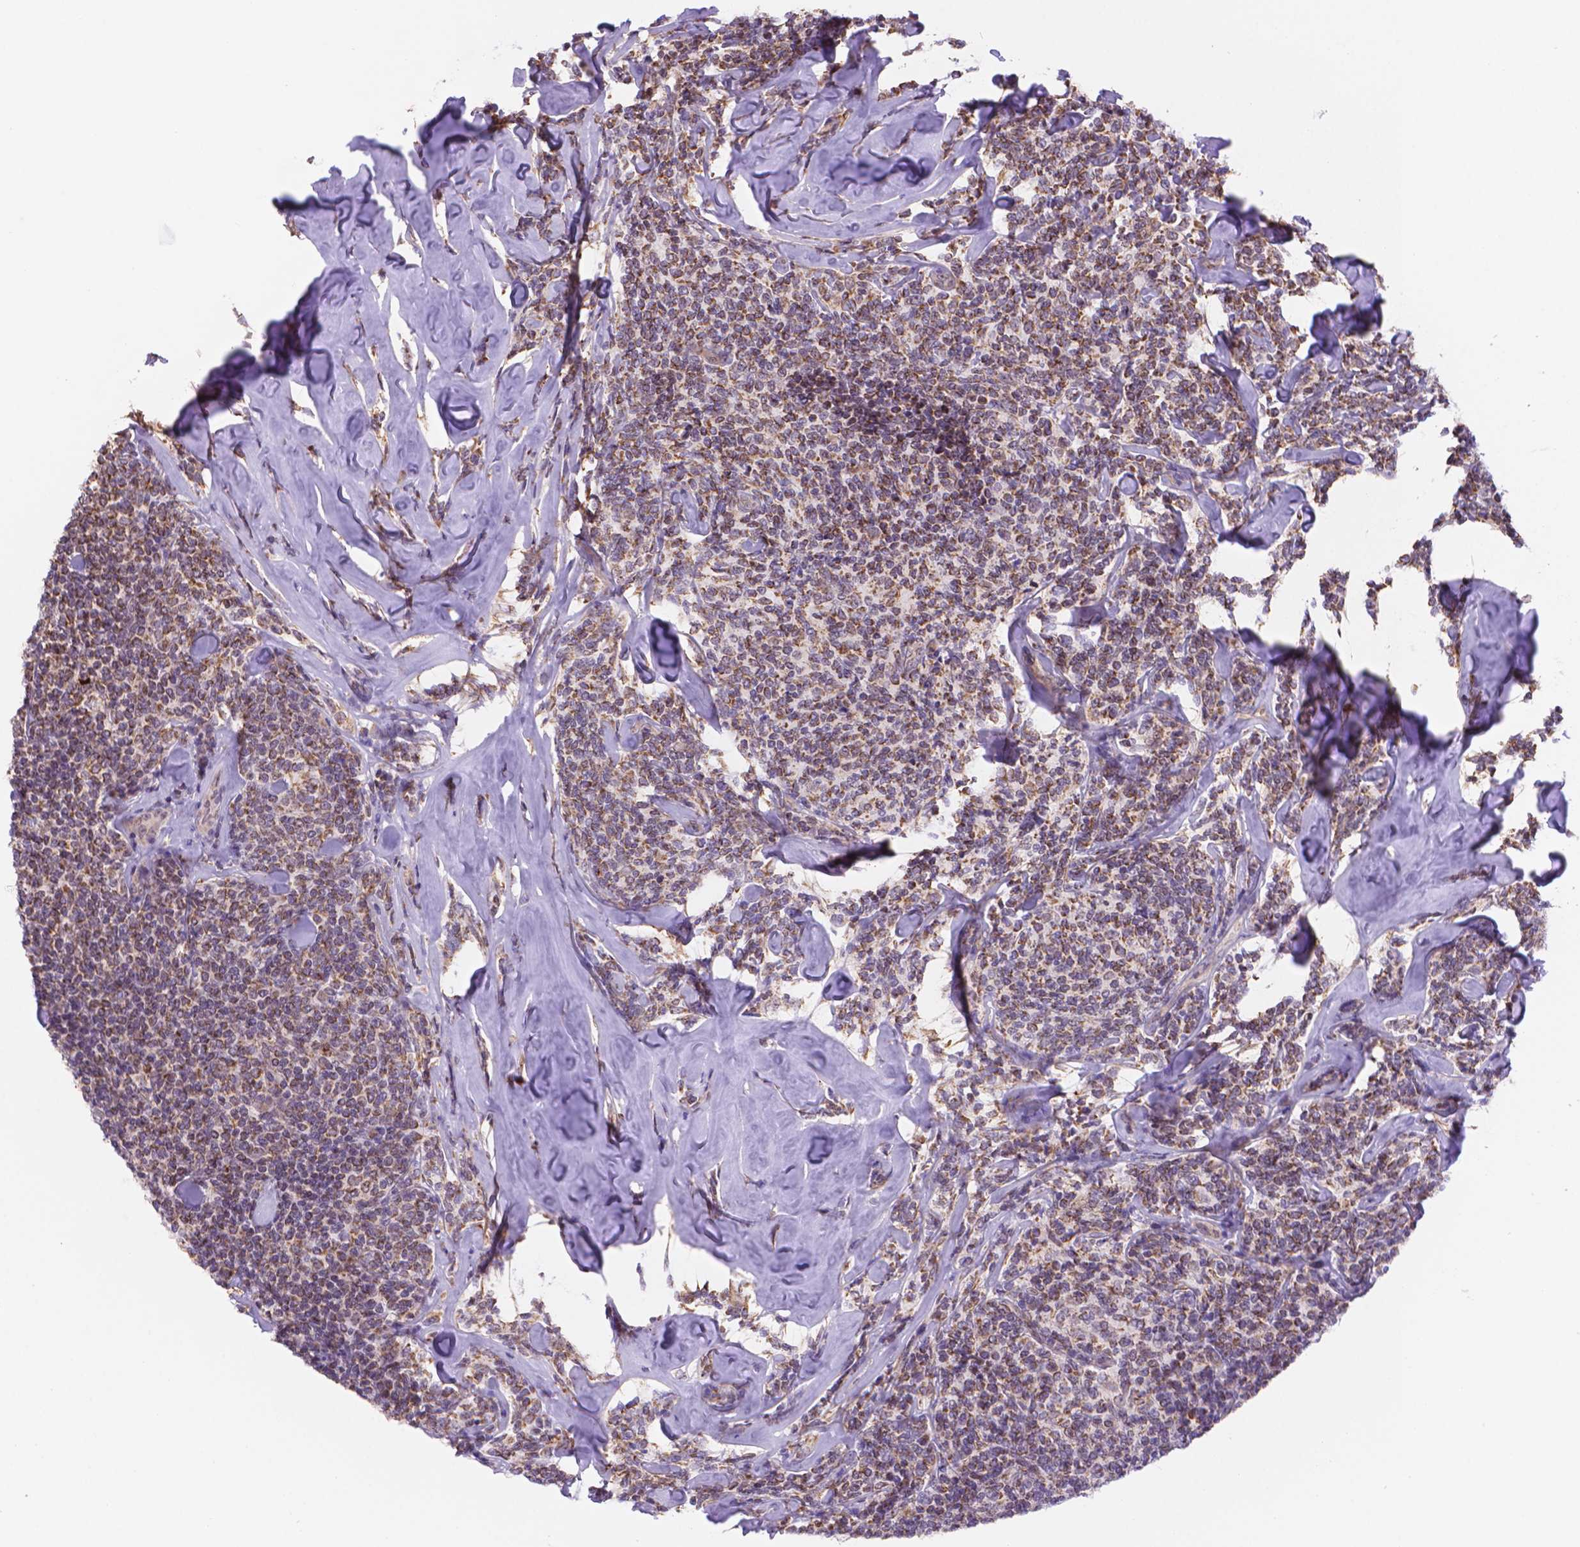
{"staining": {"intensity": "moderate", "quantity": "25%-75%", "location": "cytoplasmic/membranous"}, "tissue": "lymphoma", "cell_type": "Tumor cells", "image_type": "cancer", "snomed": [{"axis": "morphology", "description": "Malignant lymphoma, non-Hodgkin's type, Low grade"}, {"axis": "topography", "description": "Lymph node"}], "caption": "Lymphoma was stained to show a protein in brown. There is medium levels of moderate cytoplasmic/membranous expression in about 25%-75% of tumor cells.", "gene": "CYYR1", "patient": {"sex": "female", "age": 56}}